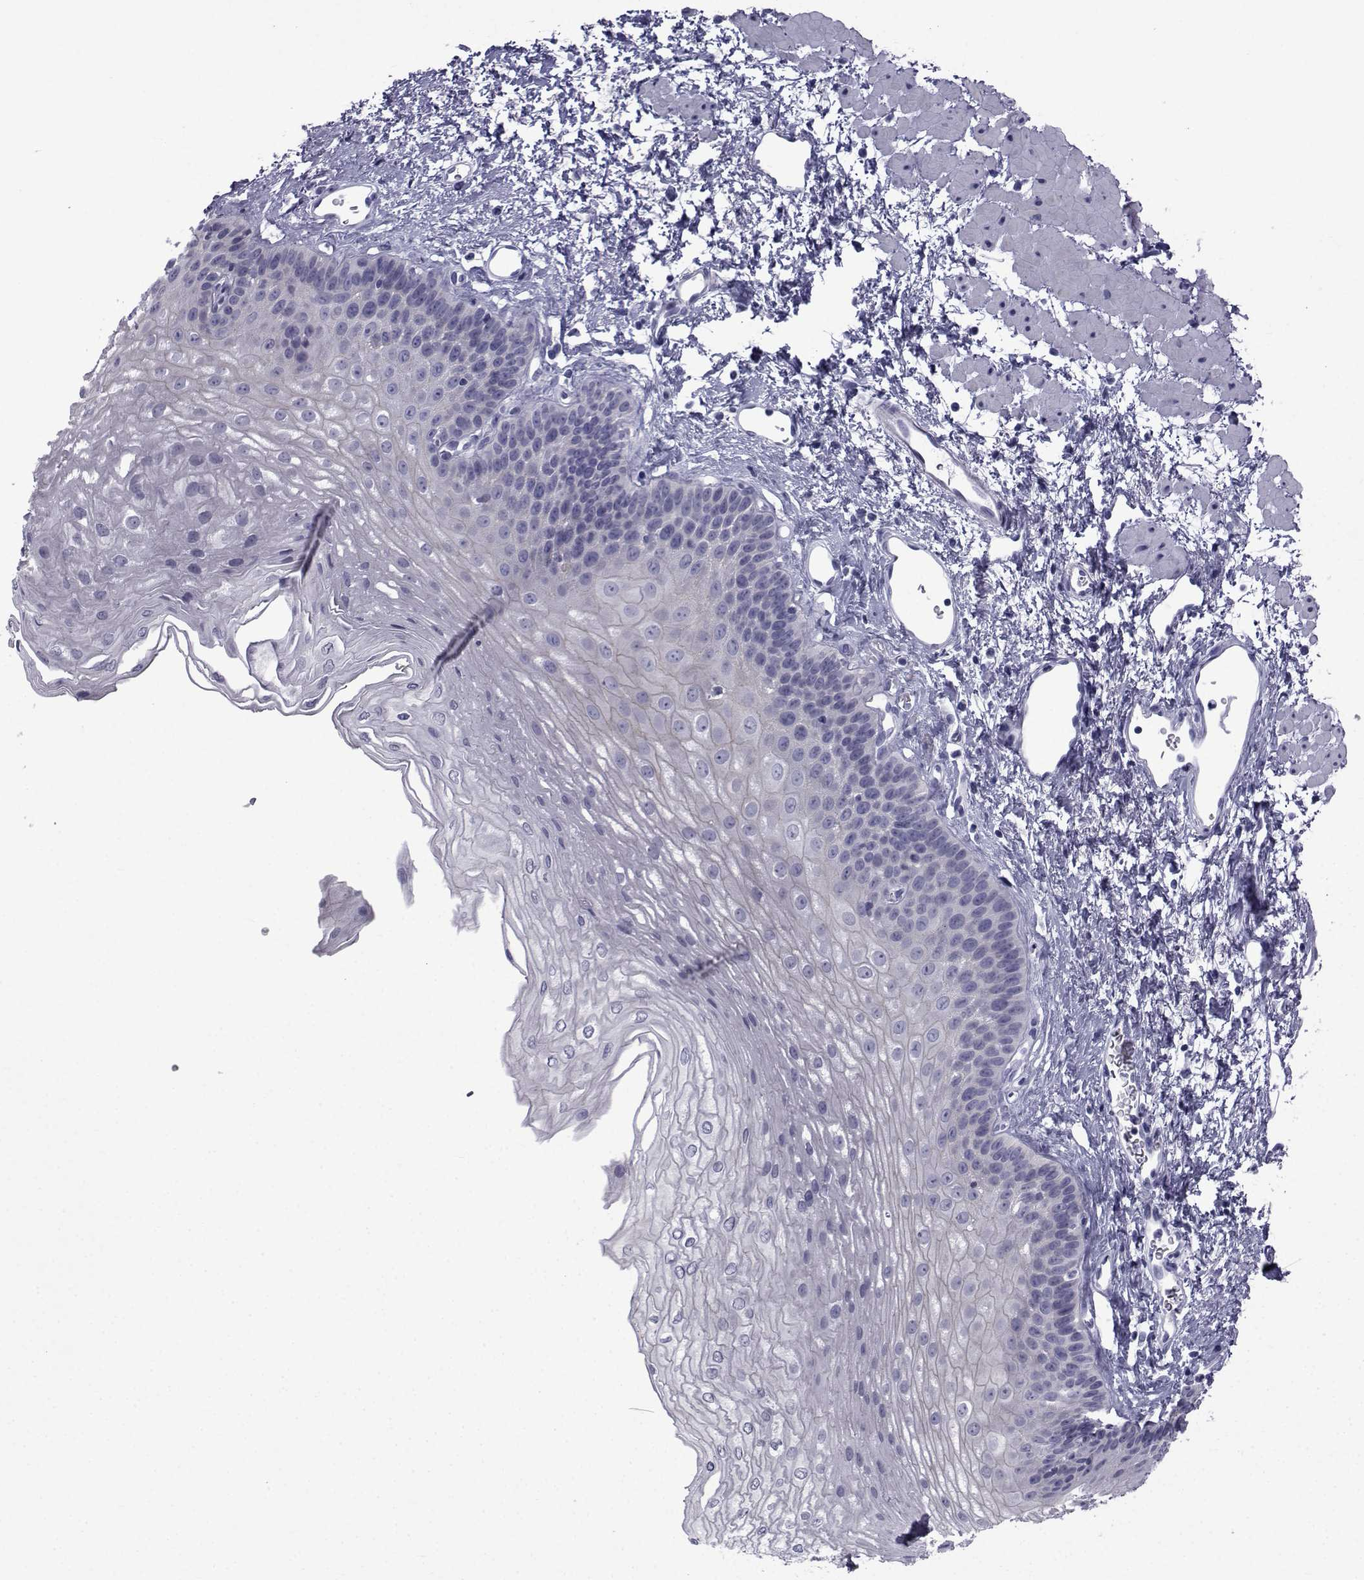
{"staining": {"intensity": "negative", "quantity": "none", "location": "none"}, "tissue": "esophagus", "cell_type": "Squamous epithelial cells", "image_type": "normal", "snomed": [{"axis": "morphology", "description": "Normal tissue, NOS"}, {"axis": "topography", "description": "Esophagus"}], "caption": "IHC micrograph of benign human esophagus stained for a protein (brown), which exhibits no positivity in squamous epithelial cells. (DAB (3,3'-diaminobenzidine) IHC, high magnification).", "gene": "PDE6G", "patient": {"sex": "female", "age": 62}}